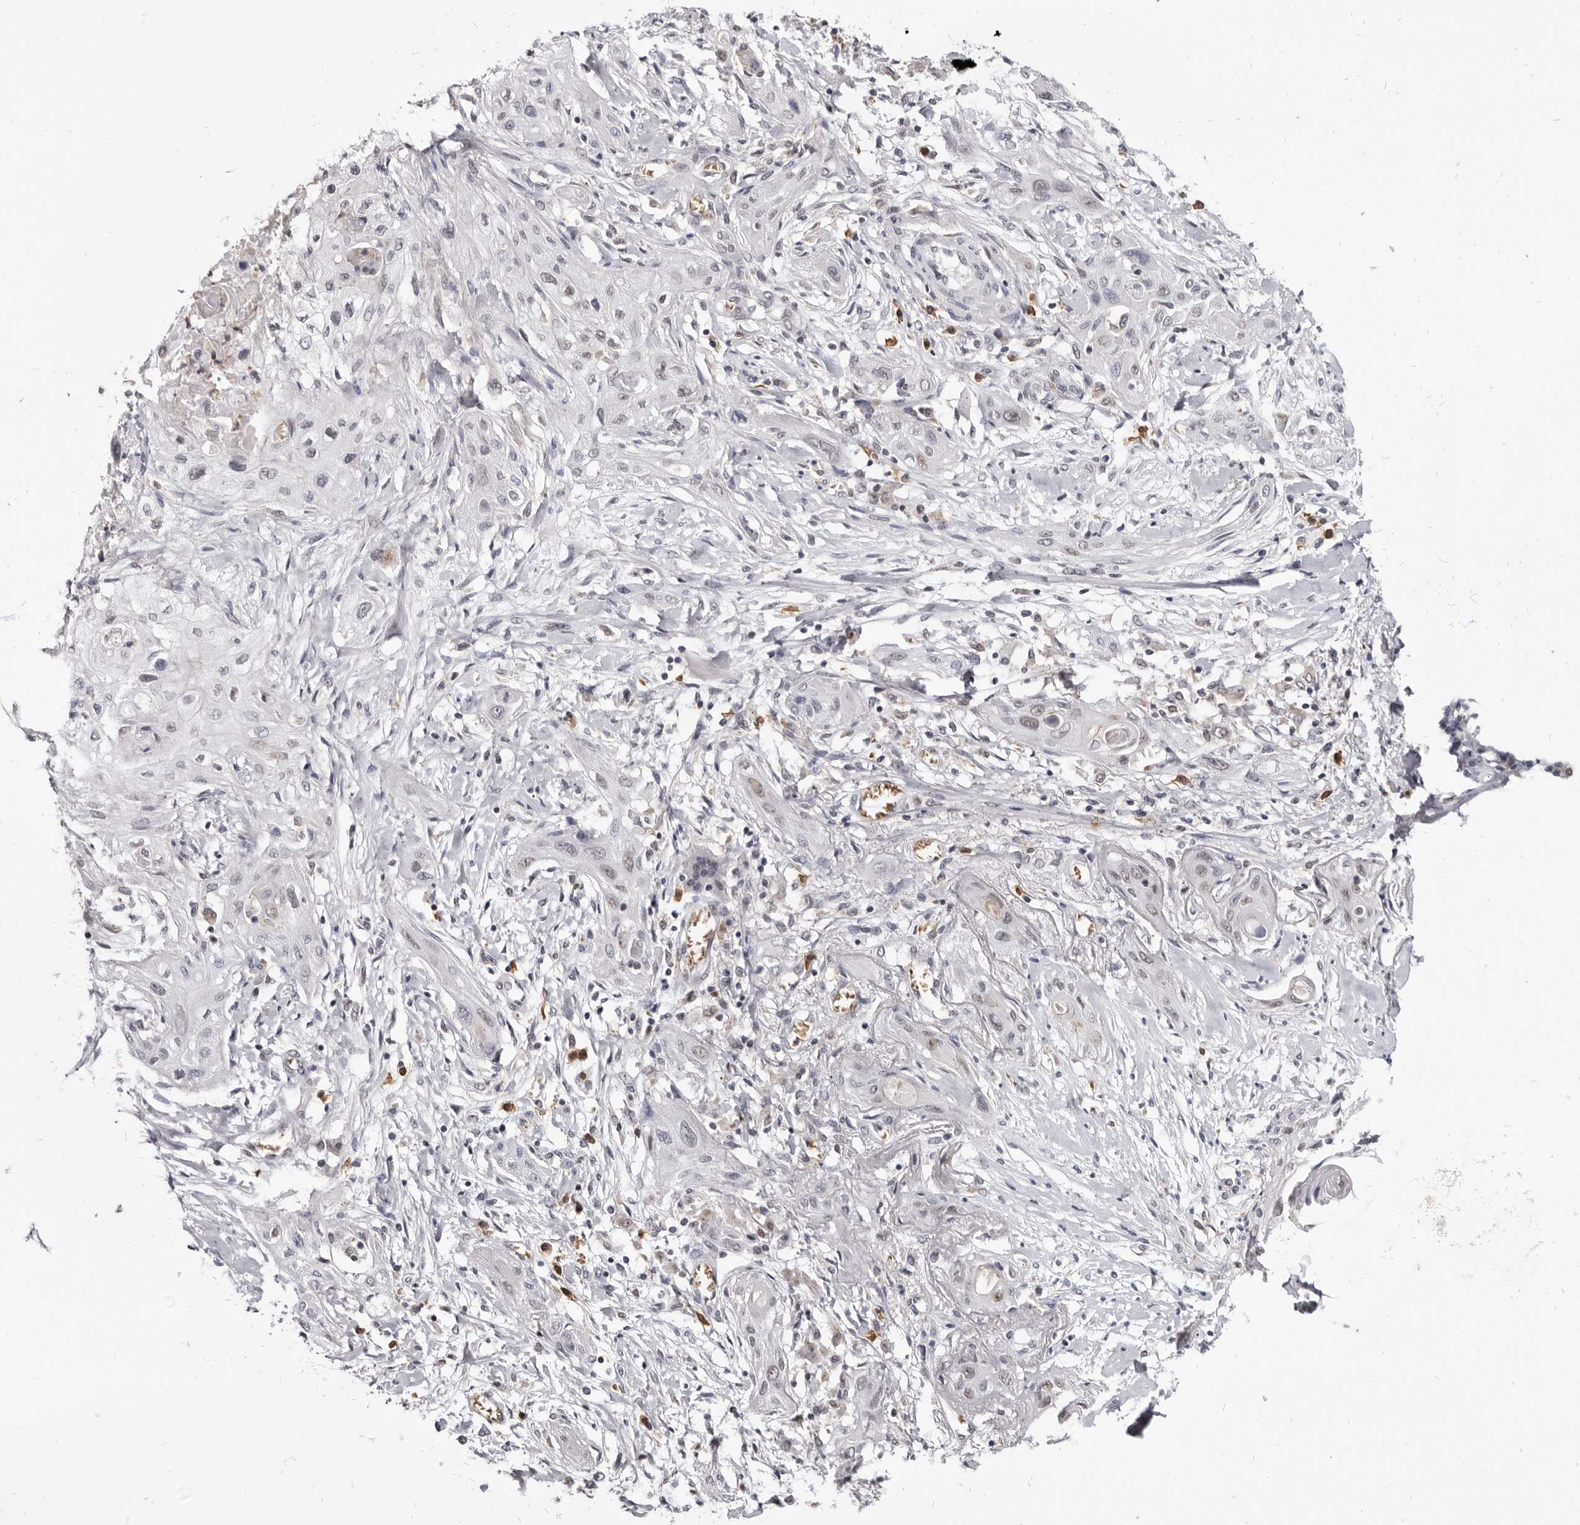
{"staining": {"intensity": "weak", "quantity": "<25%", "location": "nuclear"}, "tissue": "lung cancer", "cell_type": "Tumor cells", "image_type": "cancer", "snomed": [{"axis": "morphology", "description": "Squamous cell carcinoma, NOS"}, {"axis": "topography", "description": "Lung"}], "caption": "An image of human lung squamous cell carcinoma is negative for staining in tumor cells.", "gene": "CGN", "patient": {"sex": "female", "age": 47}}